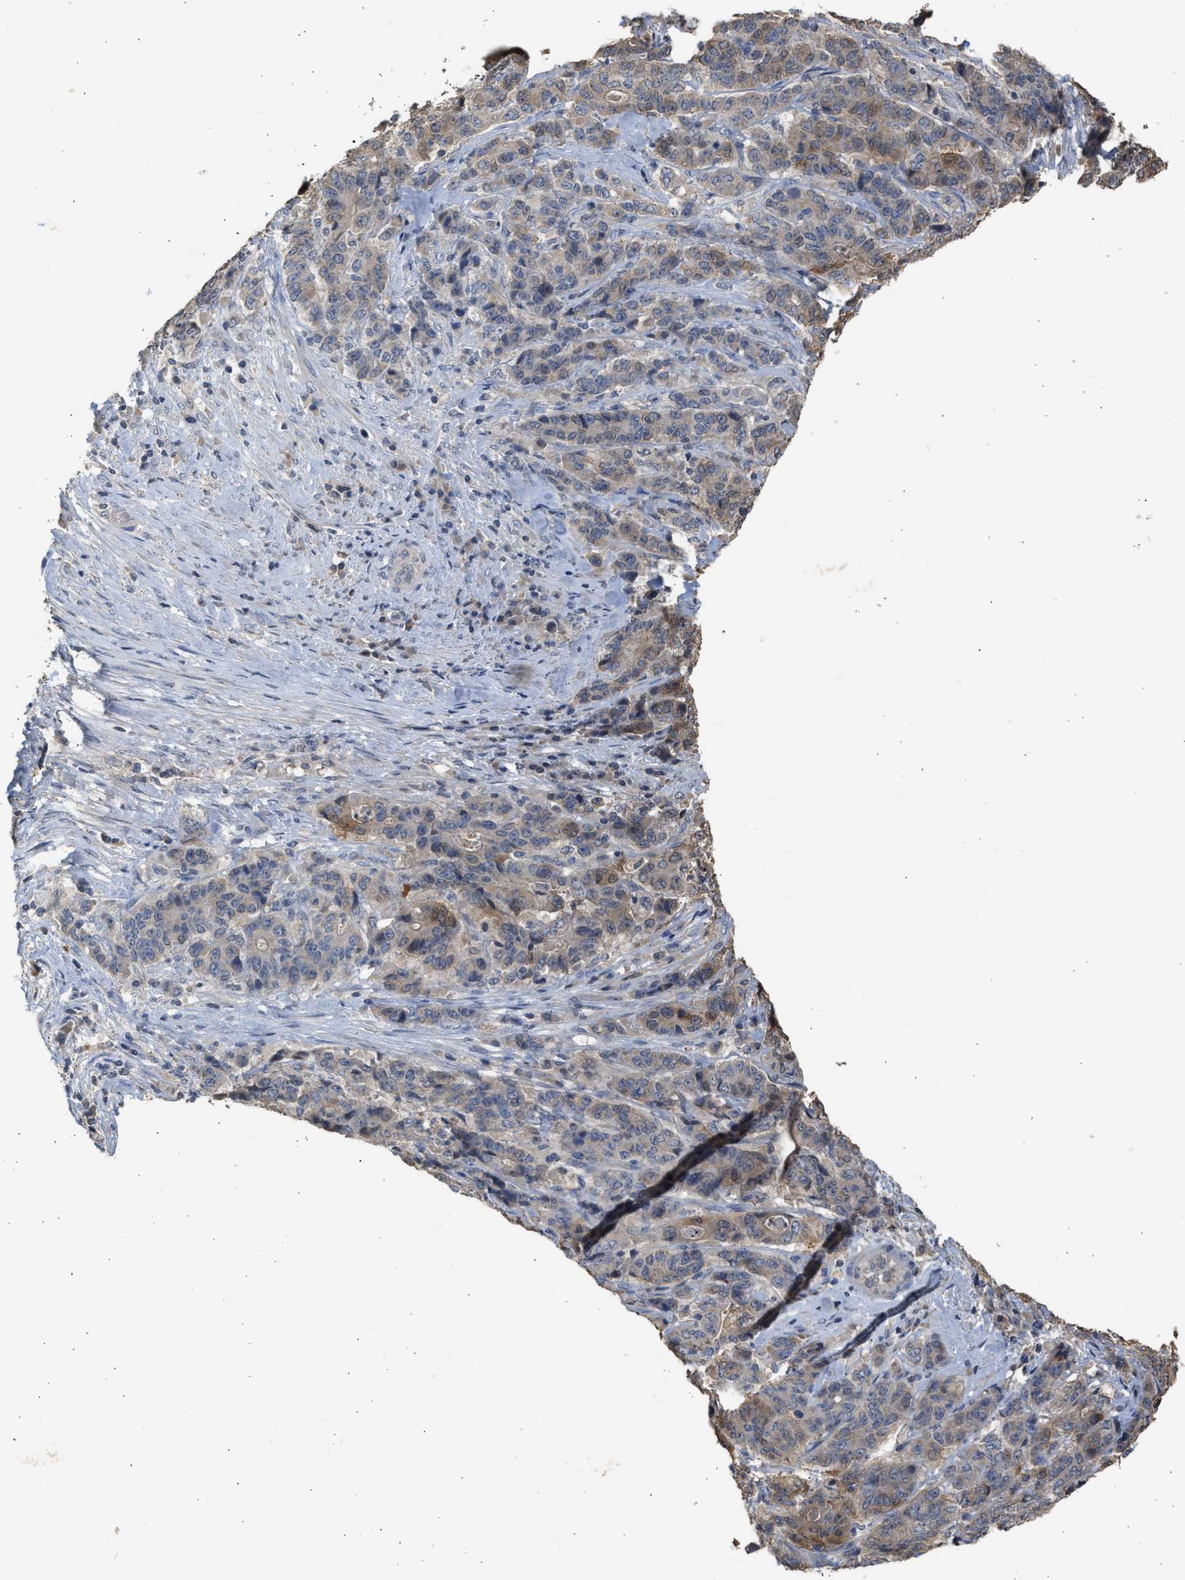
{"staining": {"intensity": "moderate", "quantity": "25%-75%", "location": "cytoplasmic/membranous"}, "tissue": "stomach cancer", "cell_type": "Tumor cells", "image_type": "cancer", "snomed": [{"axis": "morphology", "description": "Adenocarcinoma, NOS"}, {"axis": "topography", "description": "Stomach"}], "caption": "Brown immunohistochemical staining in human stomach adenocarcinoma exhibits moderate cytoplasmic/membranous staining in approximately 25%-75% of tumor cells.", "gene": "SULT2A1", "patient": {"sex": "female", "age": 73}}